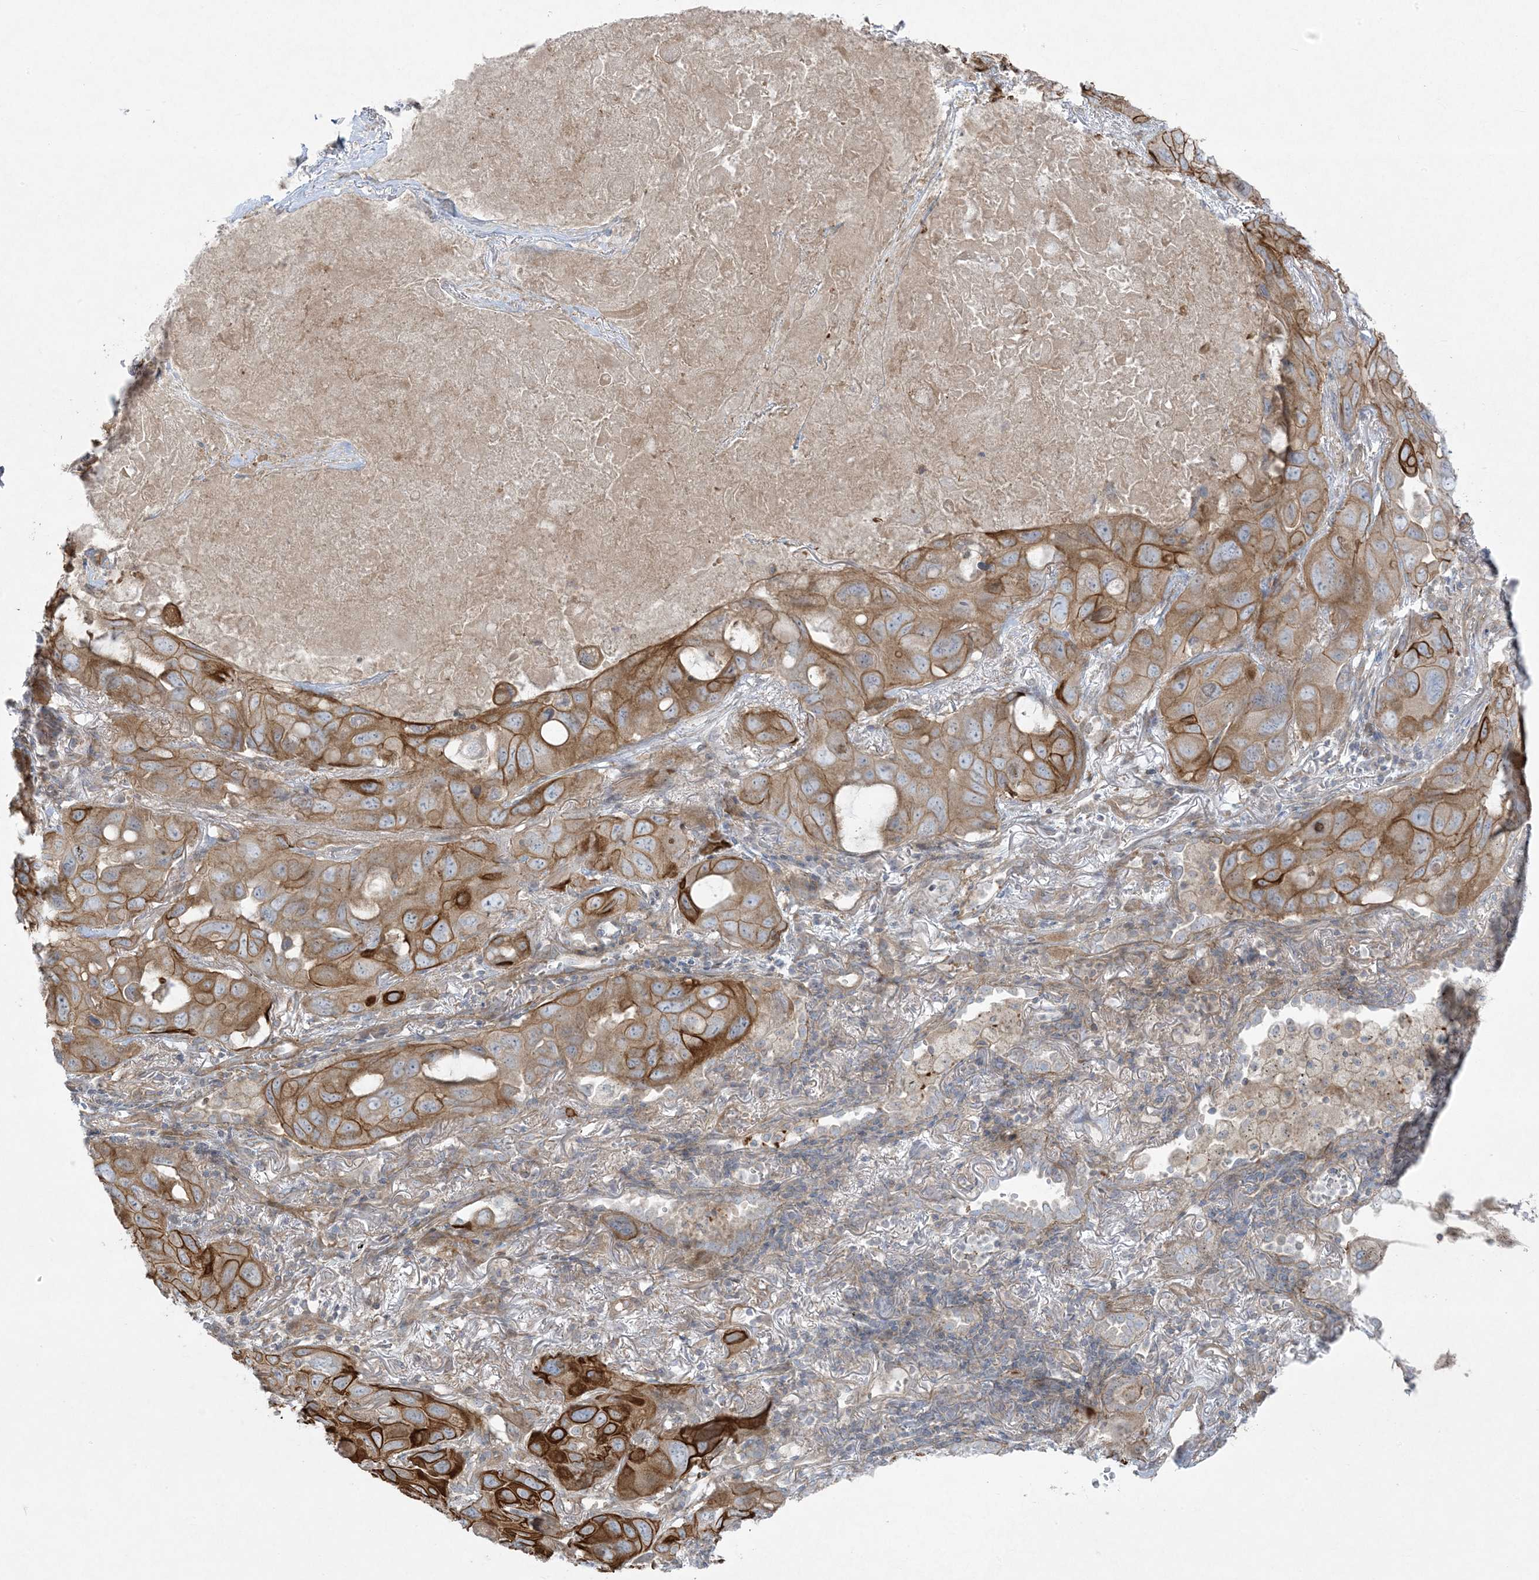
{"staining": {"intensity": "strong", "quantity": ">75%", "location": "cytoplasmic/membranous"}, "tissue": "lung cancer", "cell_type": "Tumor cells", "image_type": "cancer", "snomed": [{"axis": "morphology", "description": "Squamous cell carcinoma, NOS"}, {"axis": "topography", "description": "Lung"}], "caption": "The histopathology image displays immunohistochemical staining of lung cancer (squamous cell carcinoma). There is strong cytoplasmic/membranous positivity is seen in about >75% of tumor cells.", "gene": "PIK3R4", "patient": {"sex": "female", "age": 73}}